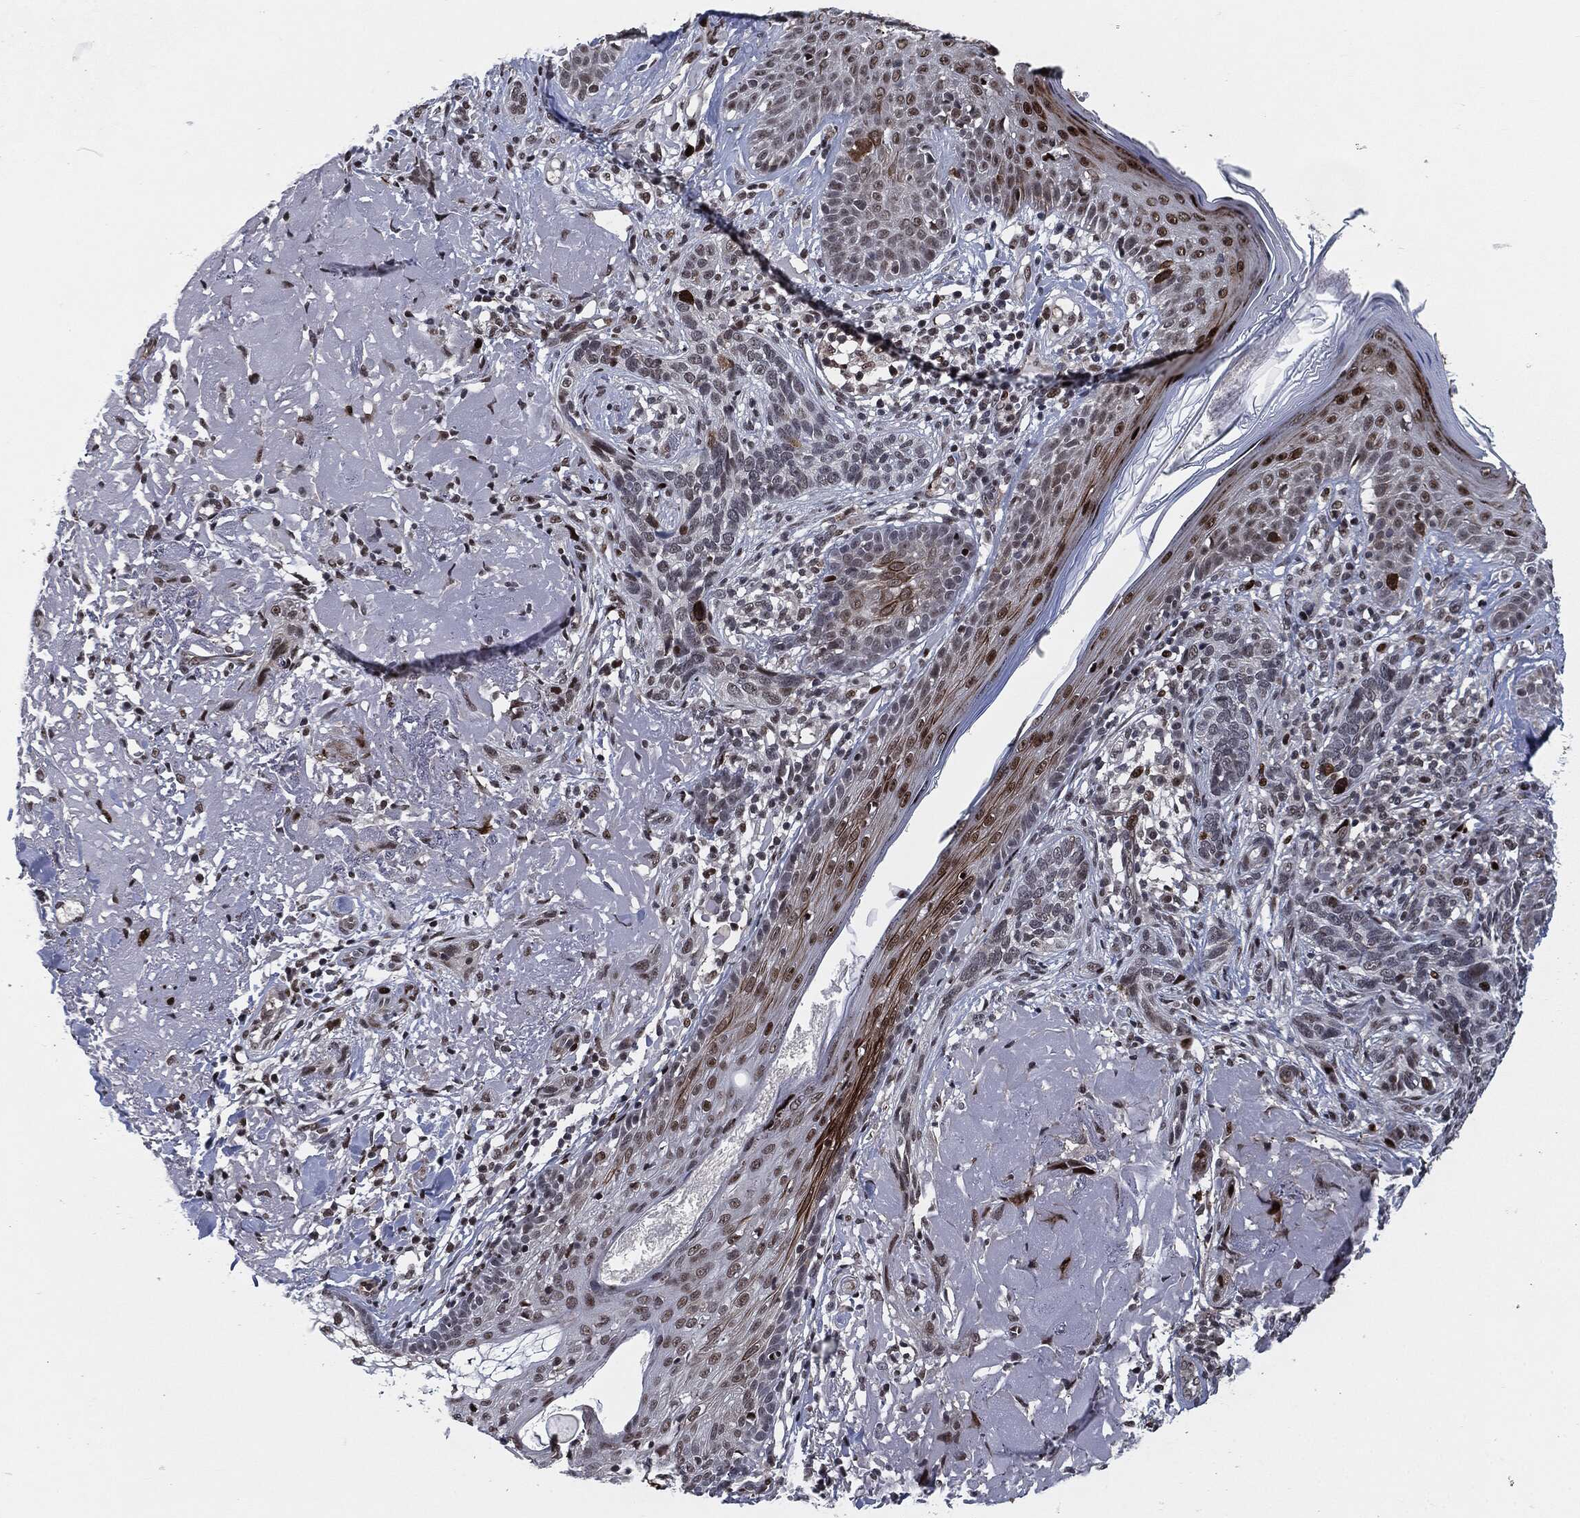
{"staining": {"intensity": "moderate", "quantity": "<25%", "location": "cytoplasmic/membranous"}, "tissue": "skin cancer", "cell_type": "Tumor cells", "image_type": "cancer", "snomed": [{"axis": "morphology", "description": "Basal cell carcinoma"}, {"axis": "topography", "description": "Skin"}], "caption": "Immunohistochemistry staining of skin basal cell carcinoma, which displays low levels of moderate cytoplasmic/membranous expression in about <25% of tumor cells indicating moderate cytoplasmic/membranous protein staining. The staining was performed using DAB (3,3'-diaminobenzidine) (brown) for protein detection and nuclei were counterstained in hematoxylin (blue).", "gene": "AKT2", "patient": {"sex": "male", "age": 91}}